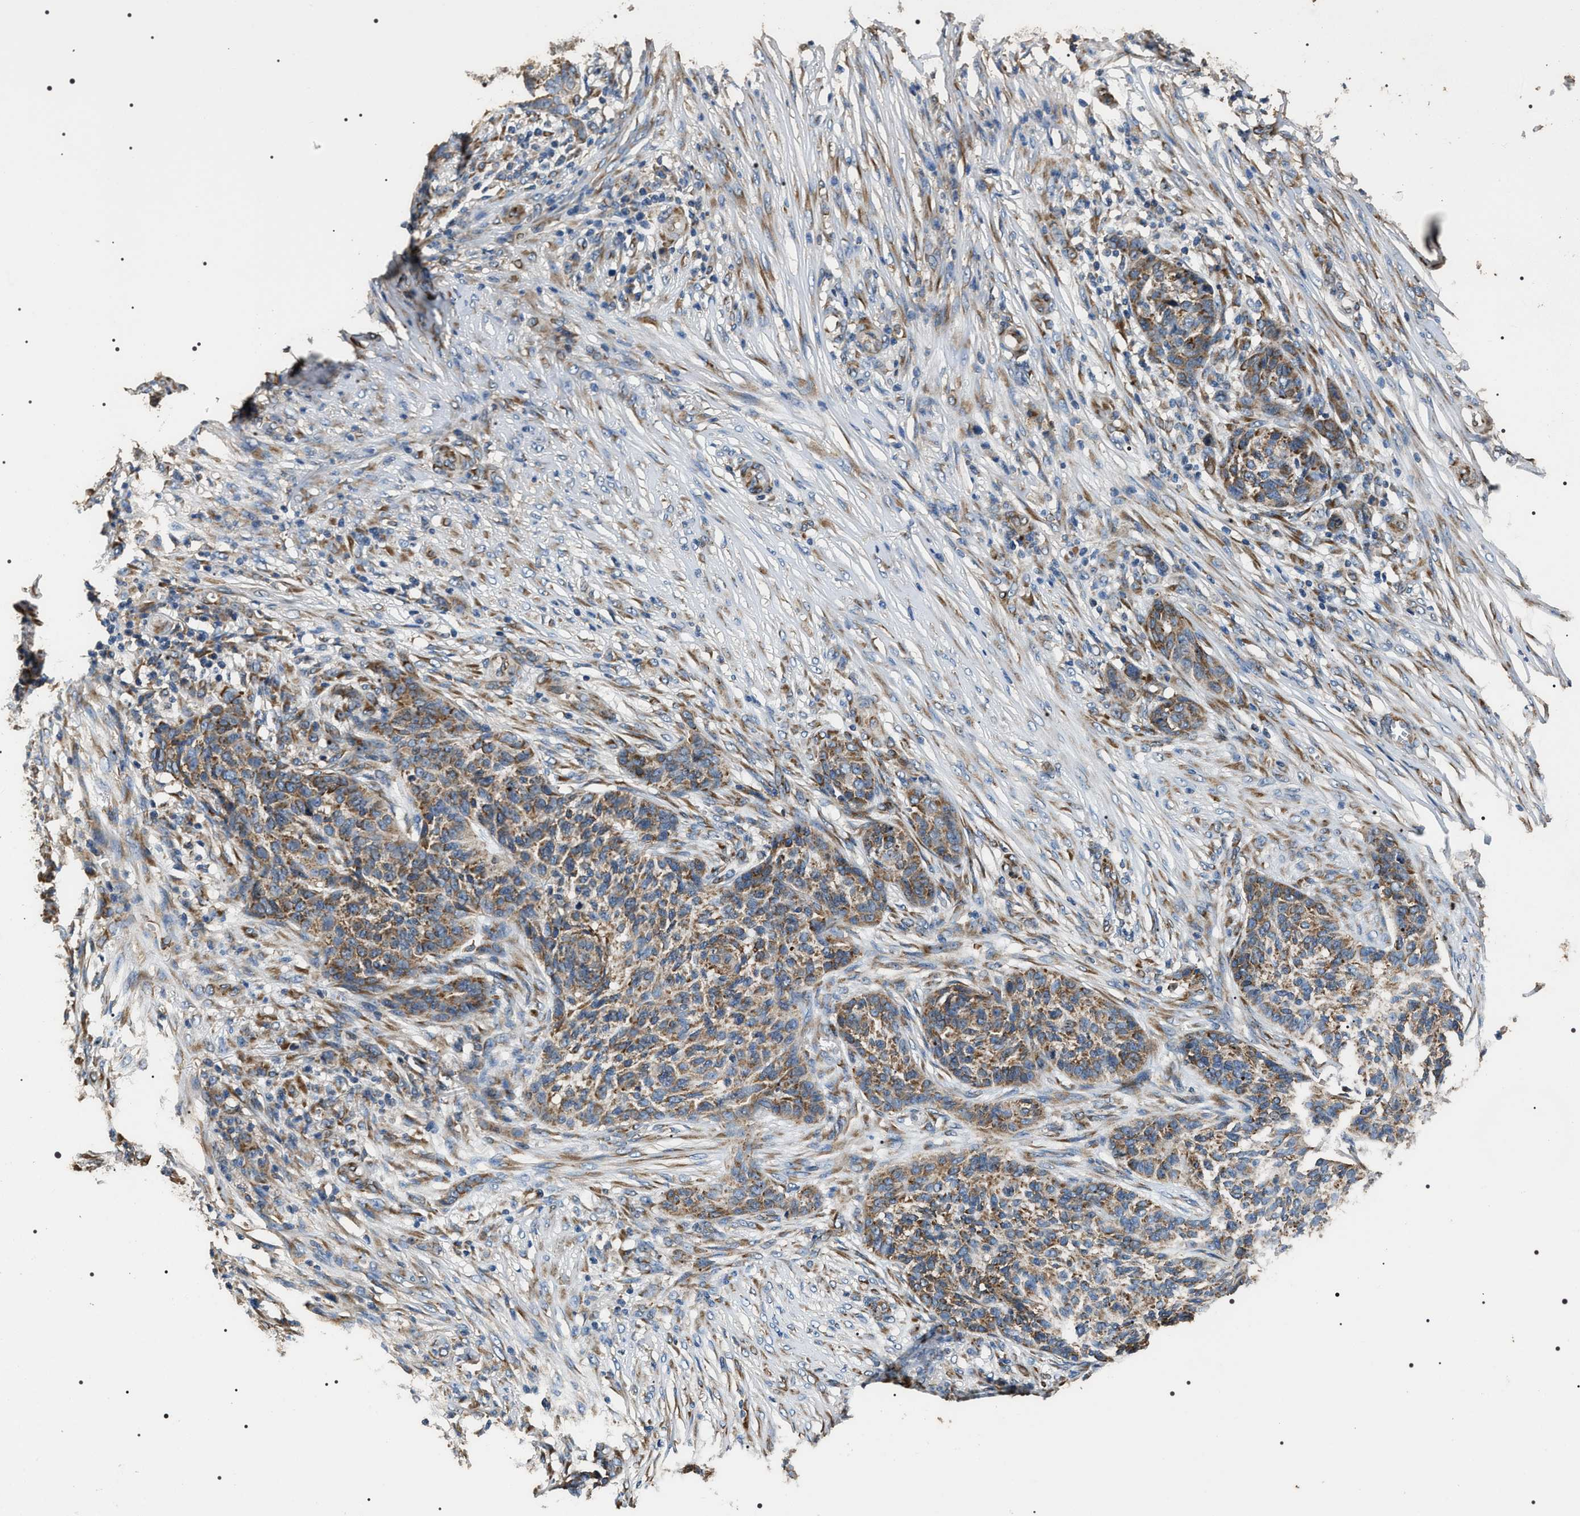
{"staining": {"intensity": "moderate", "quantity": ">75%", "location": "cytoplasmic/membranous"}, "tissue": "skin cancer", "cell_type": "Tumor cells", "image_type": "cancer", "snomed": [{"axis": "morphology", "description": "Basal cell carcinoma"}, {"axis": "topography", "description": "Skin"}], "caption": "Moderate cytoplasmic/membranous positivity is identified in about >75% of tumor cells in basal cell carcinoma (skin).", "gene": "KTN1", "patient": {"sex": "male", "age": 85}}